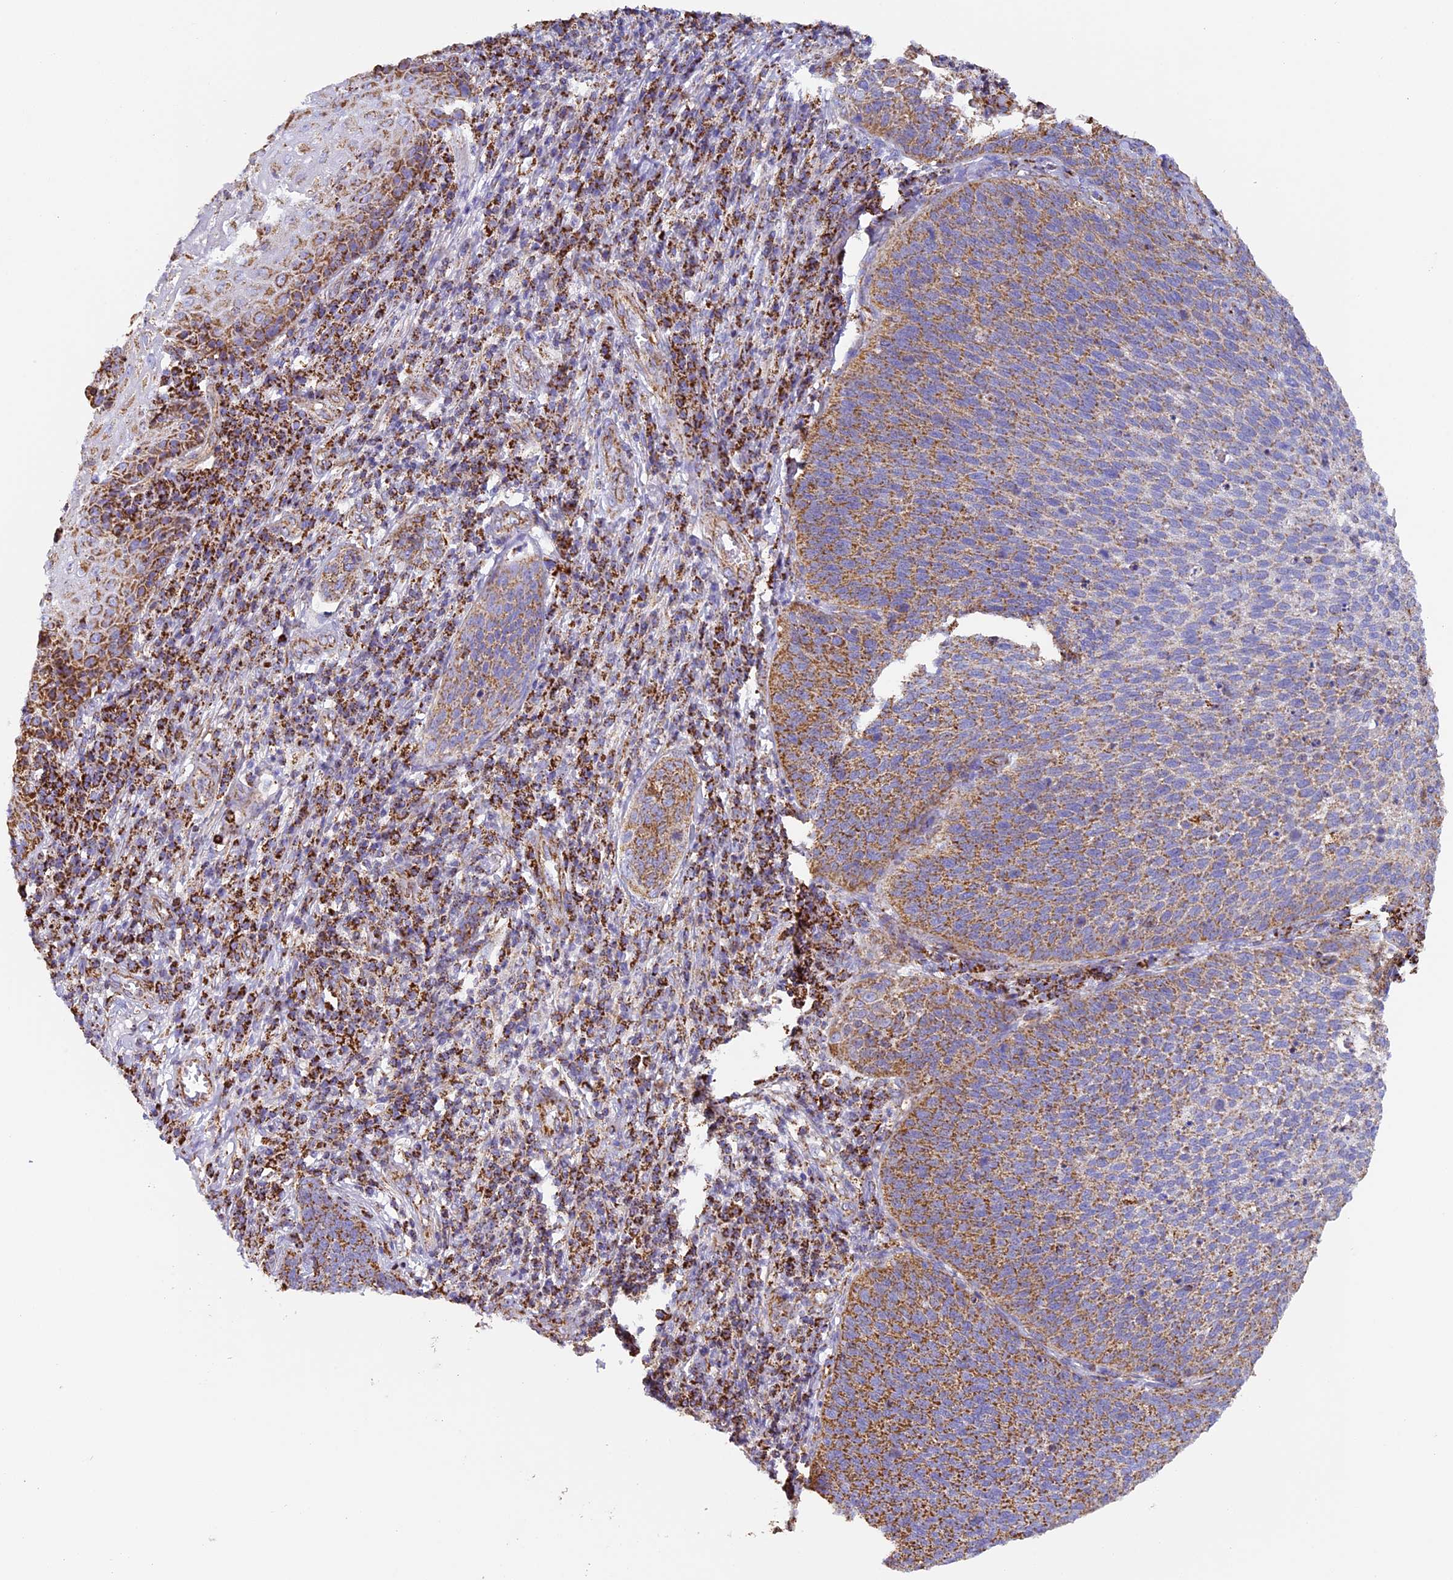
{"staining": {"intensity": "moderate", "quantity": ">75%", "location": "cytoplasmic/membranous"}, "tissue": "cervical cancer", "cell_type": "Tumor cells", "image_type": "cancer", "snomed": [{"axis": "morphology", "description": "Squamous cell carcinoma, NOS"}, {"axis": "topography", "description": "Cervix"}], "caption": "Cervical cancer stained for a protein (brown) exhibits moderate cytoplasmic/membranous positive positivity in about >75% of tumor cells.", "gene": "STK17A", "patient": {"sex": "female", "age": 34}}